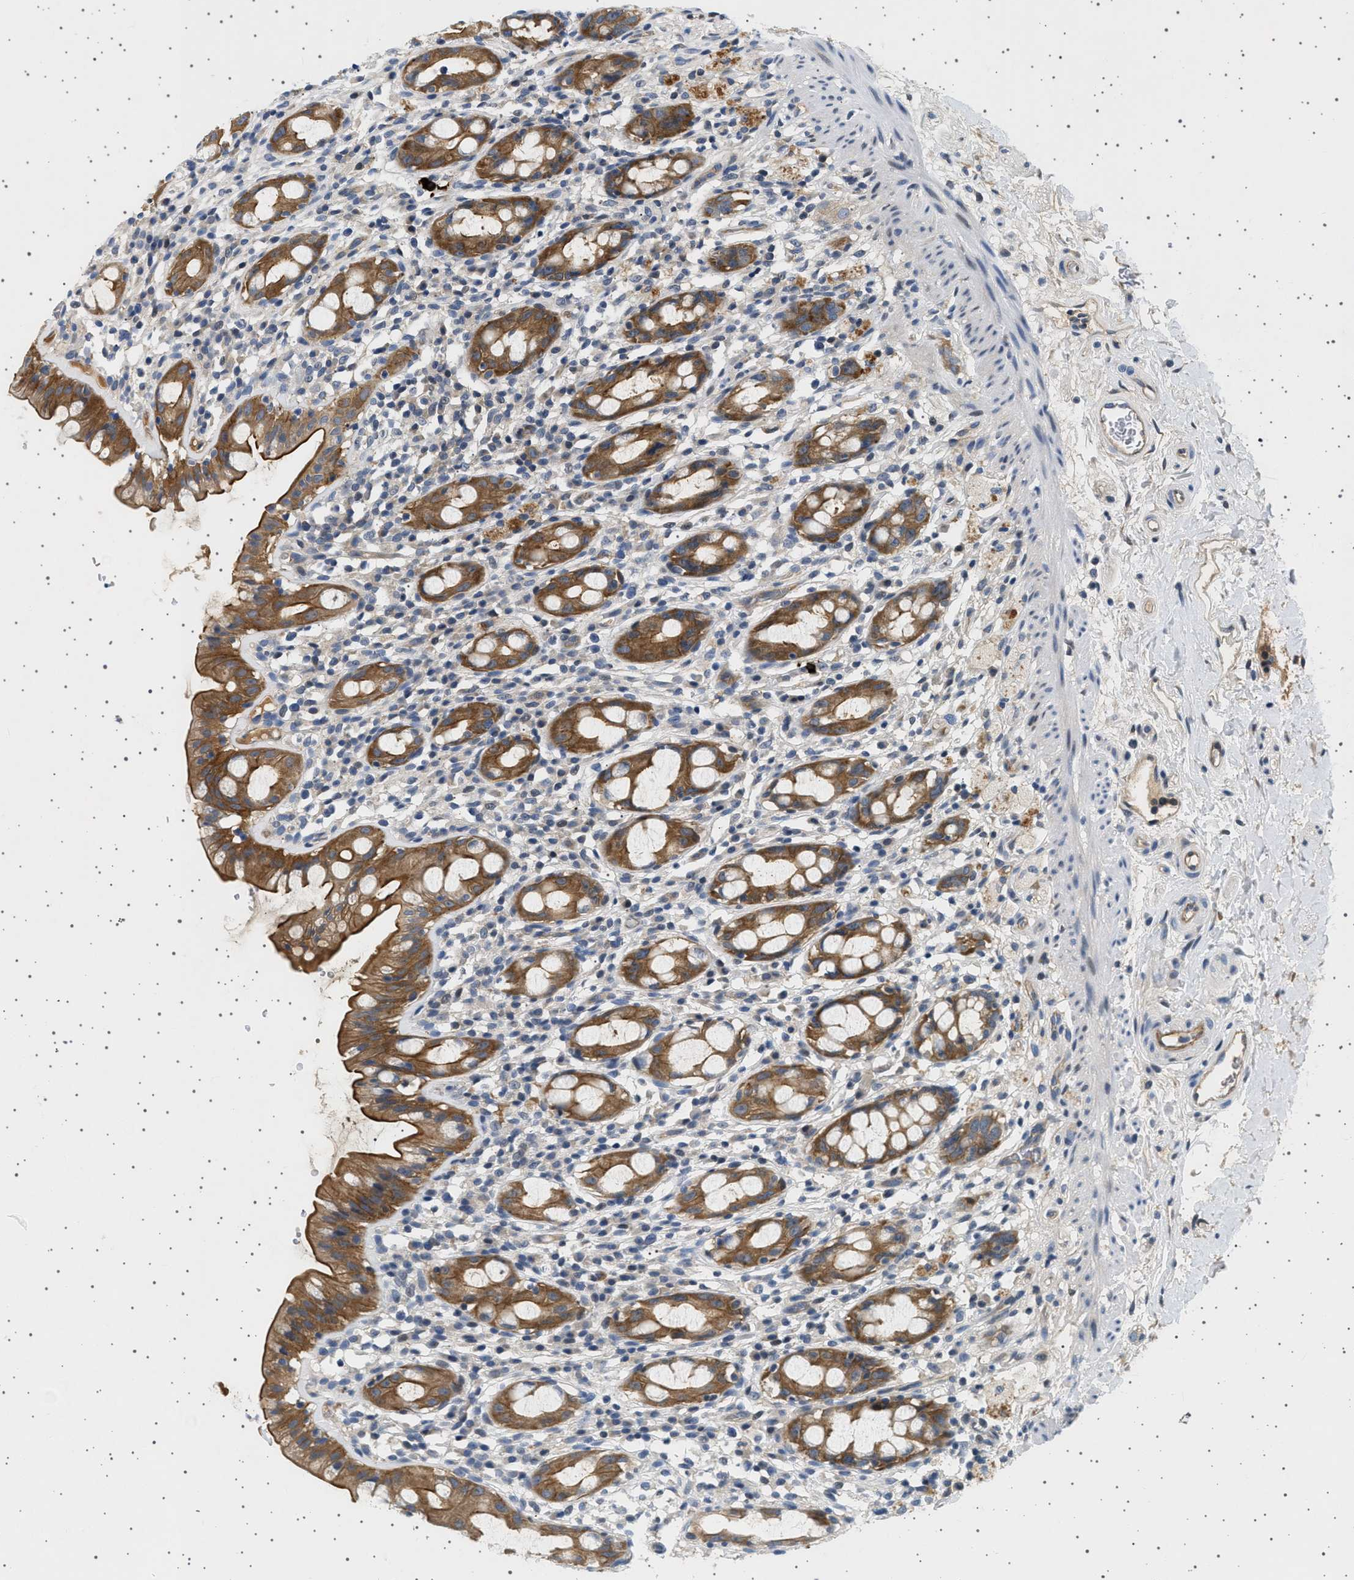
{"staining": {"intensity": "moderate", "quantity": ">75%", "location": "cytoplasmic/membranous"}, "tissue": "rectum", "cell_type": "Glandular cells", "image_type": "normal", "snomed": [{"axis": "morphology", "description": "Normal tissue, NOS"}, {"axis": "topography", "description": "Rectum"}], "caption": "Immunohistochemical staining of unremarkable rectum exhibits medium levels of moderate cytoplasmic/membranous expression in approximately >75% of glandular cells. The staining was performed using DAB, with brown indicating positive protein expression. Nuclei are stained blue with hematoxylin.", "gene": "PLPP6", "patient": {"sex": "male", "age": 44}}